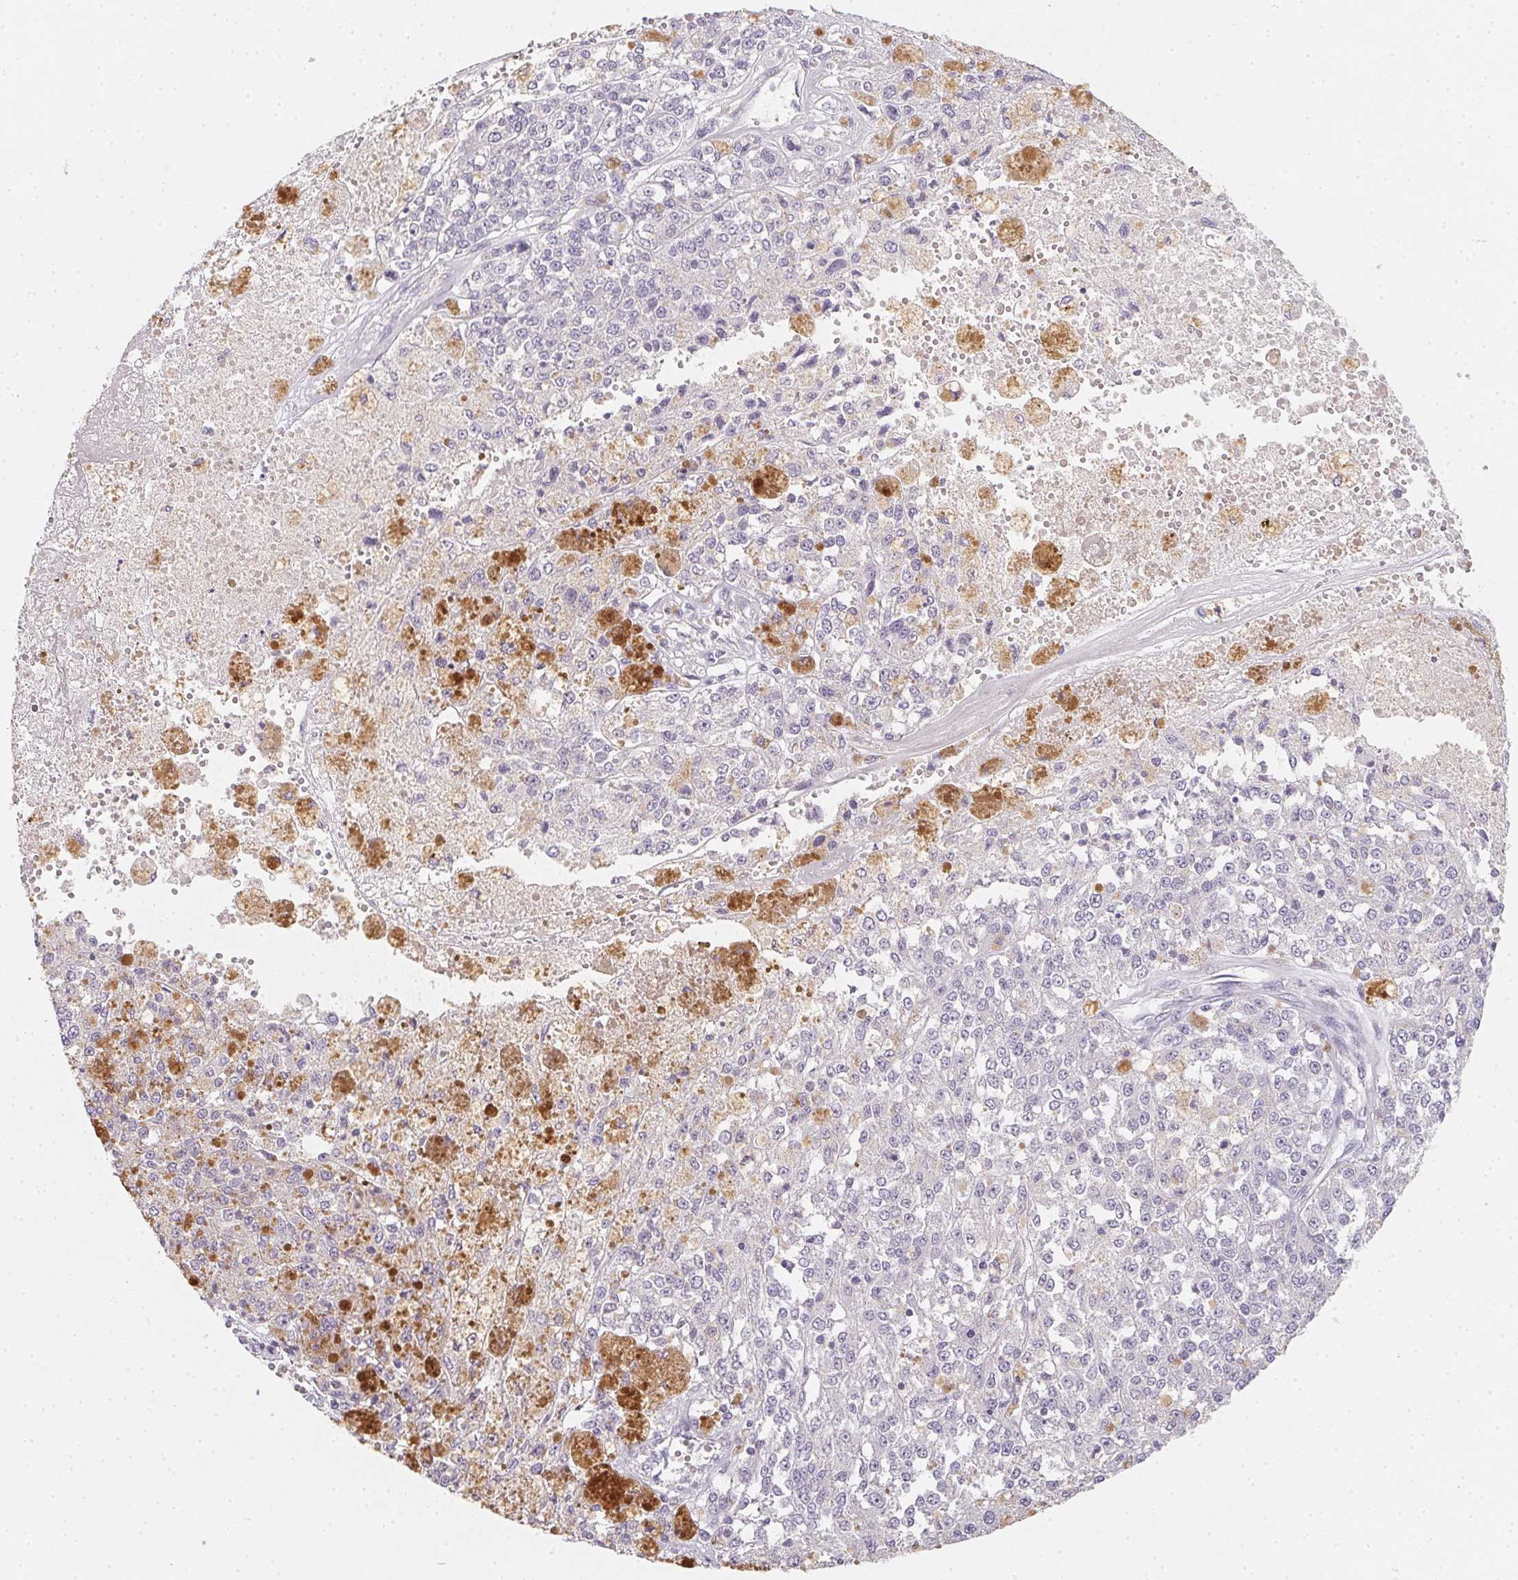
{"staining": {"intensity": "negative", "quantity": "none", "location": "none"}, "tissue": "melanoma", "cell_type": "Tumor cells", "image_type": "cancer", "snomed": [{"axis": "morphology", "description": "Malignant melanoma, Metastatic site"}, {"axis": "topography", "description": "Lymph node"}], "caption": "IHC micrograph of neoplastic tissue: malignant melanoma (metastatic site) stained with DAB exhibits no significant protein expression in tumor cells.", "gene": "ZBBX", "patient": {"sex": "female", "age": 64}}